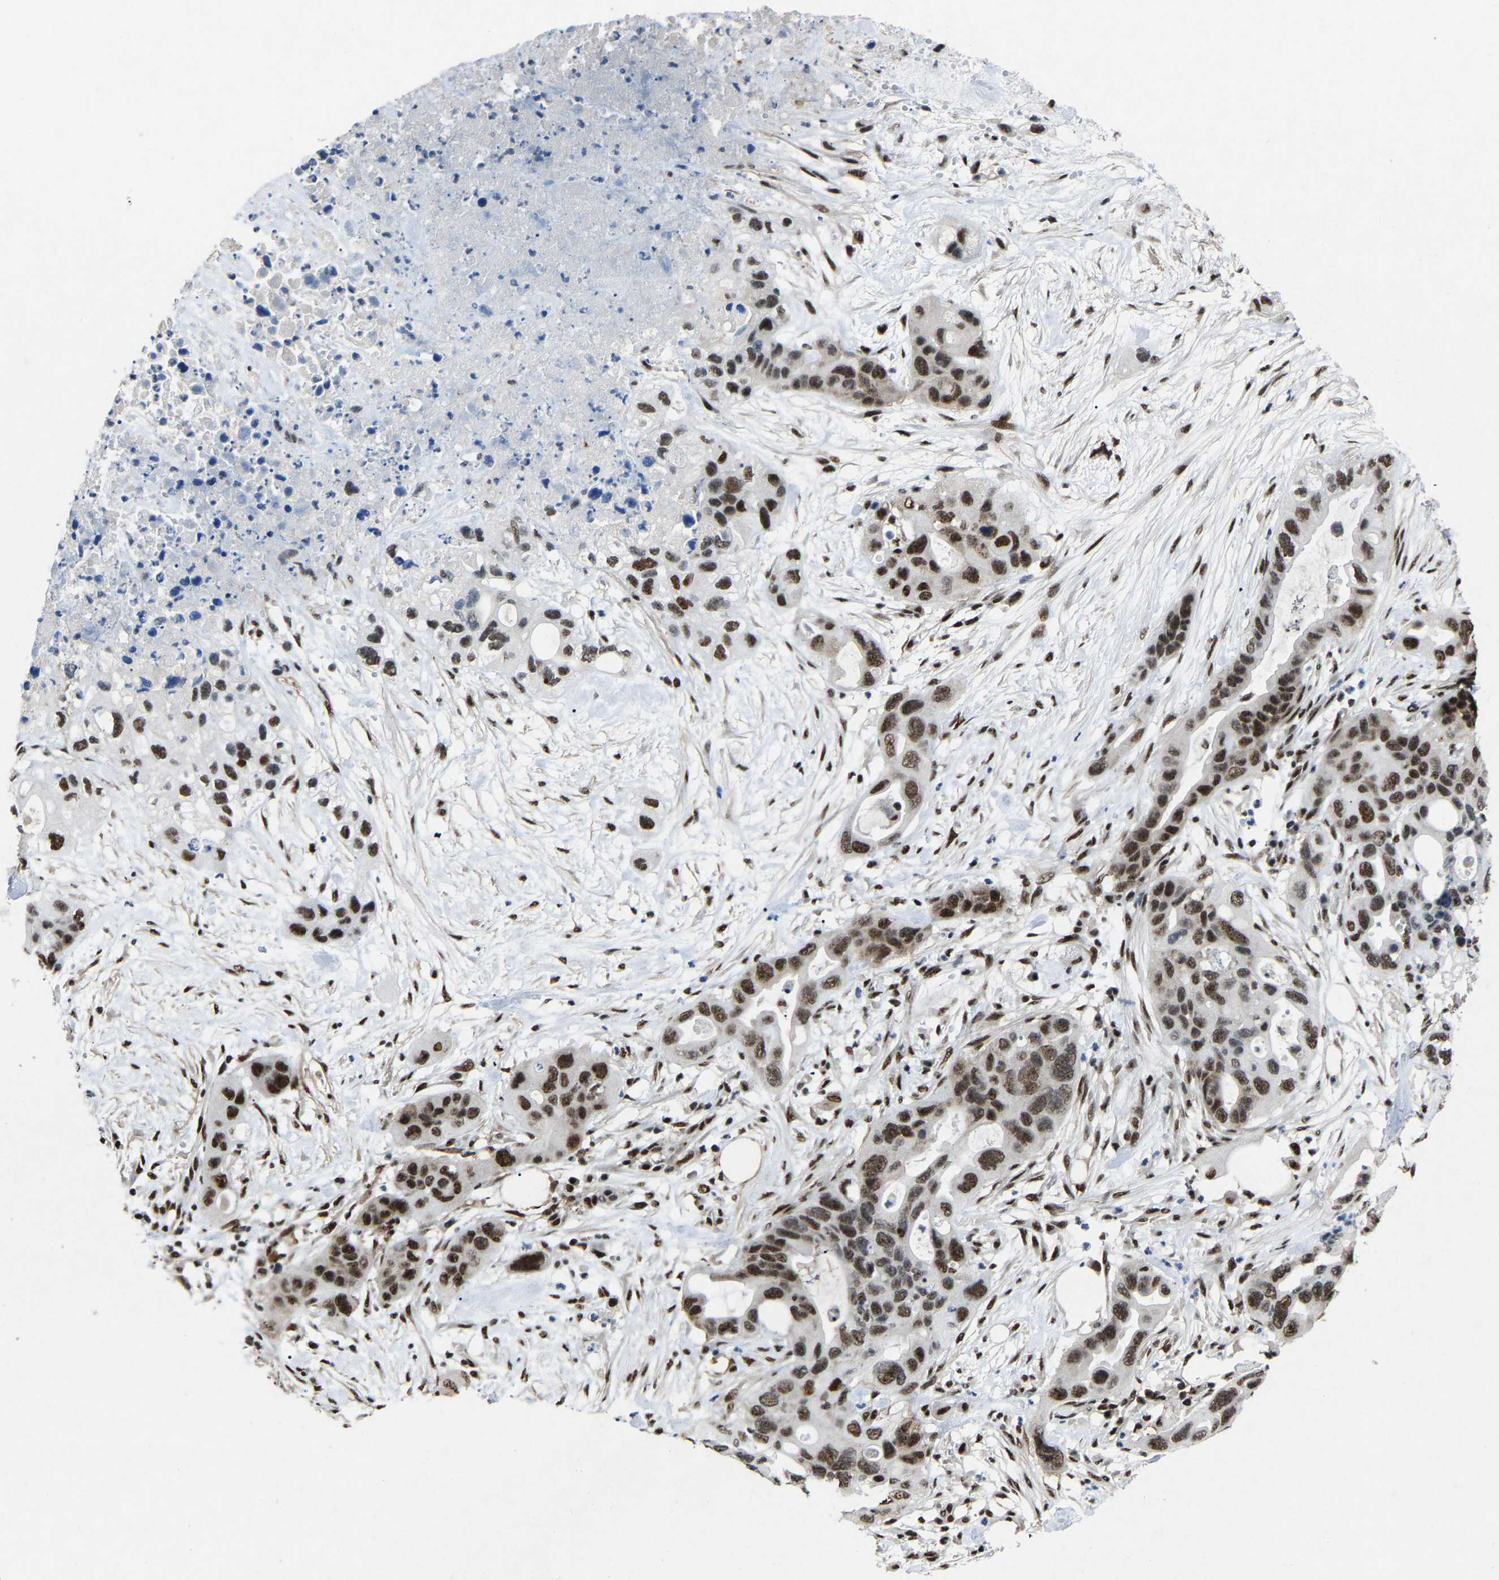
{"staining": {"intensity": "strong", "quantity": ">75%", "location": "nuclear"}, "tissue": "pancreatic cancer", "cell_type": "Tumor cells", "image_type": "cancer", "snomed": [{"axis": "morphology", "description": "Adenocarcinoma, NOS"}, {"axis": "topography", "description": "Pancreas"}], "caption": "Brown immunohistochemical staining in human adenocarcinoma (pancreatic) displays strong nuclear positivity in about >75% of tumor cells. (brown staining indicates protein expression, while blue staining denotes nuclei).", "gene": "DDX5", "patient": {"sex": "female", "age": 71}}